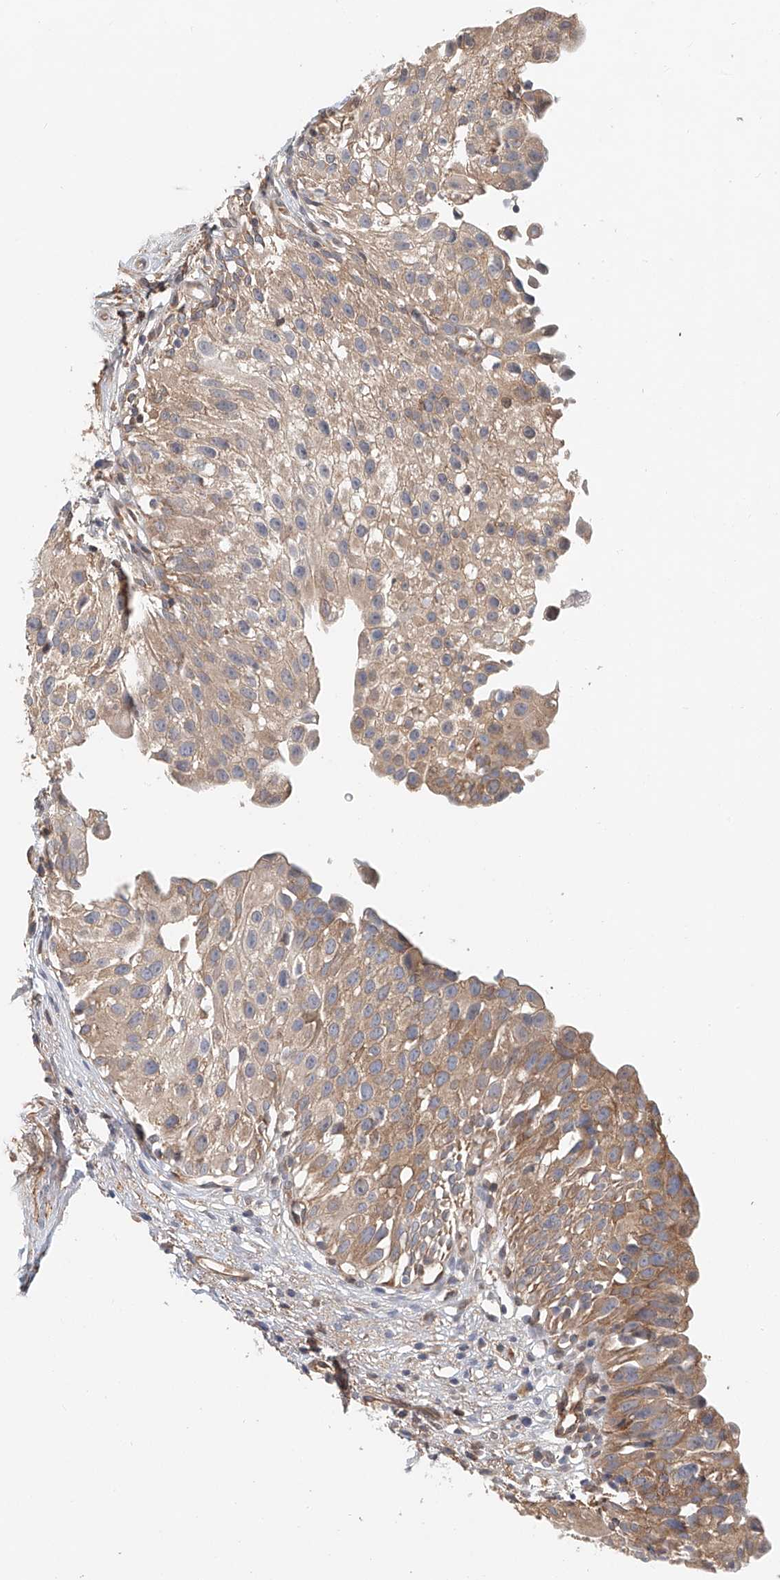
{"staining": {"intensity": "moderate", "quantity": ">75%", "location": "cytoplasmic/membranous"}, "tissue": "urinary bladder", "cell_type": "Urothelial cells", "image_type": "normal", "snomed": [{"axis": "morphology", "description": "Normal tissue, NOS"}, {"axis": "topography", "description": "Urinary bladder"}], "caption": "Immunohistochemical staining of normal human urinary bladder displays >75% levels of moderate cytoplasmic/membranous protein expression in about >75% of urothelial cells.", "gene": "FRYL", "patient": {"sex": "male", "age": 51}}